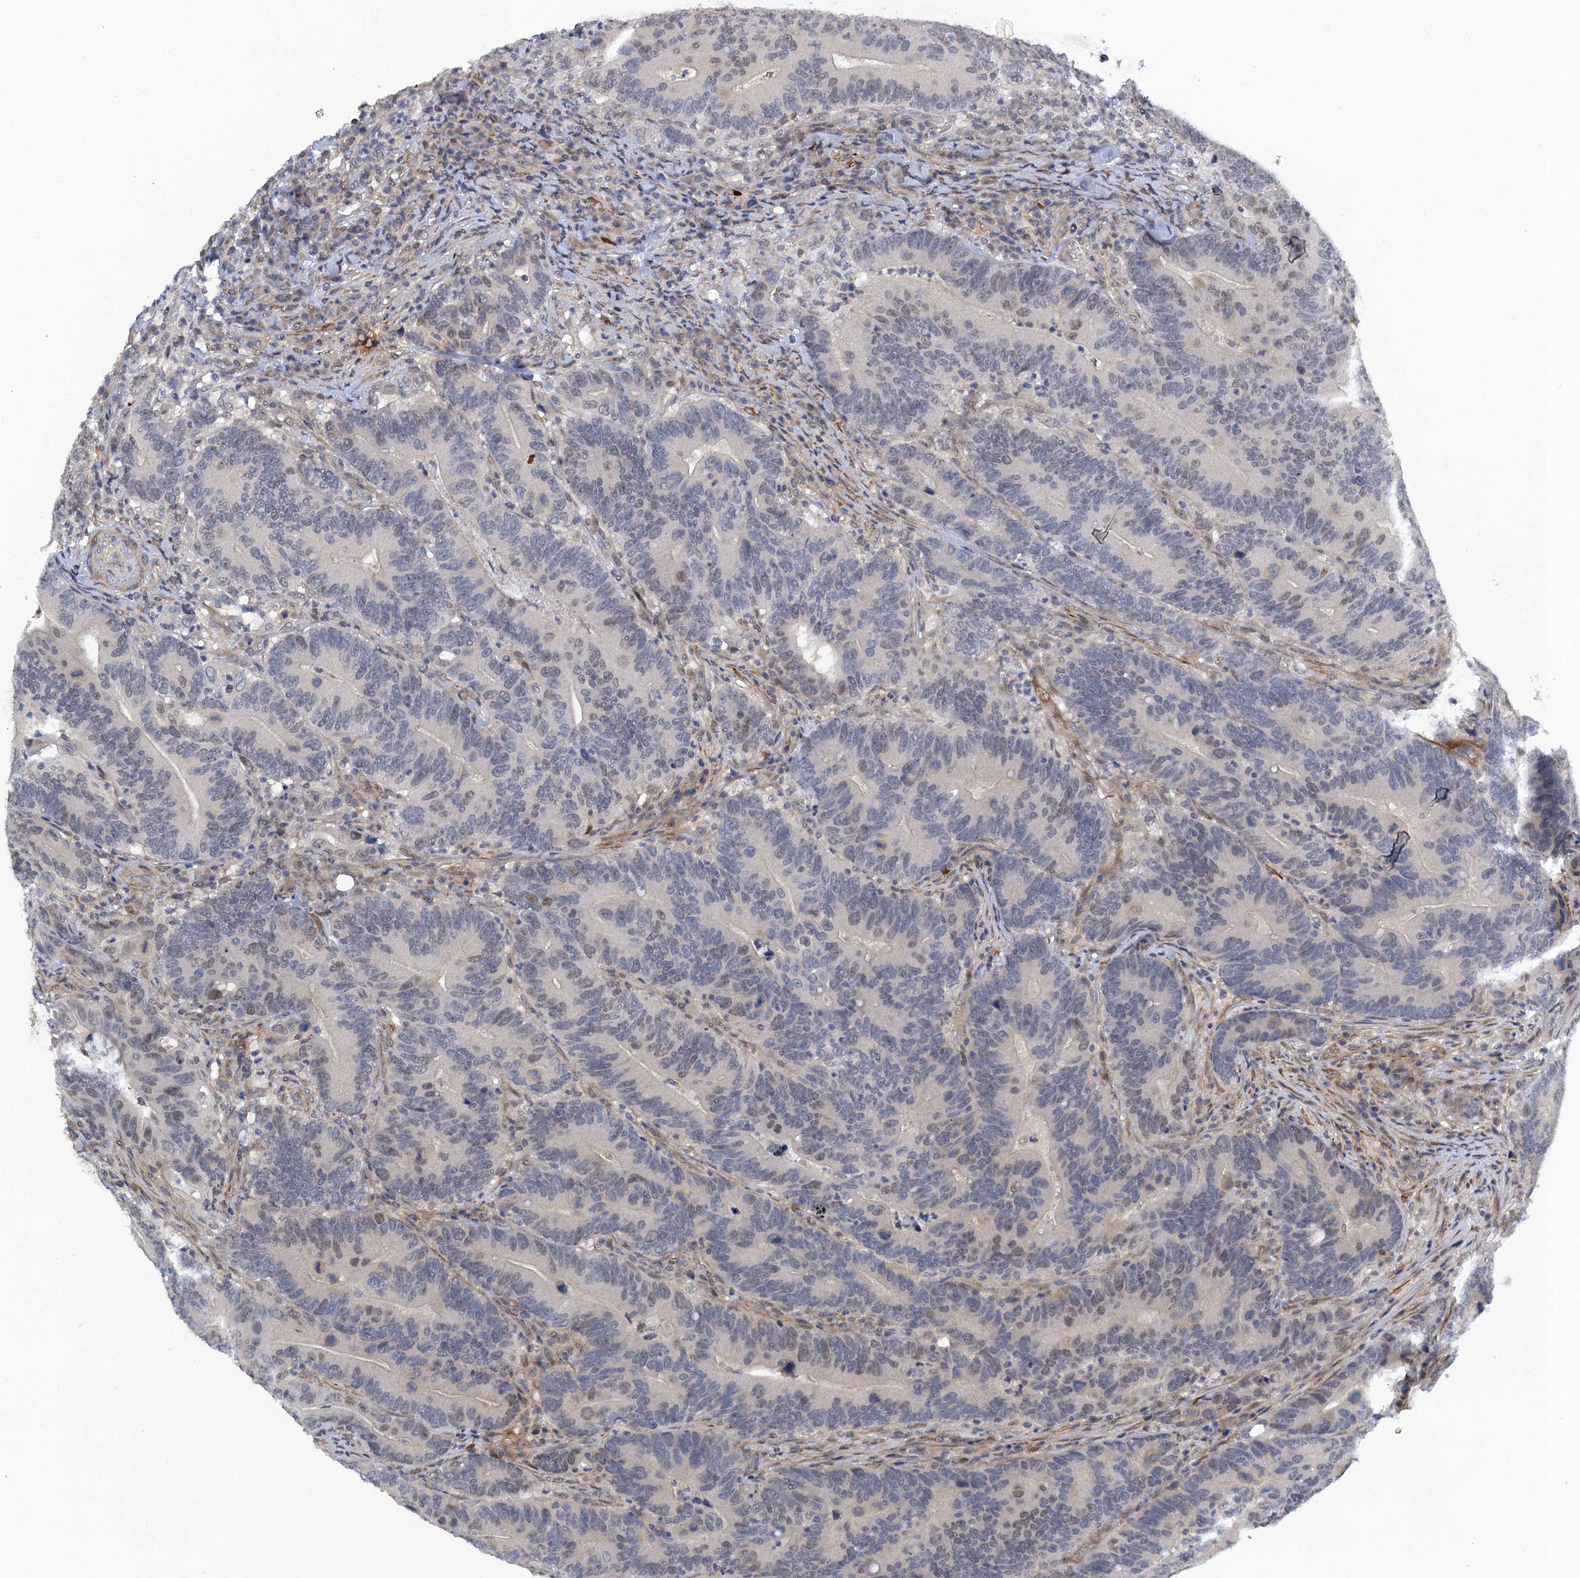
{"staining": {"intensity": "negative", "quantity": "none", "location": "none"}, "tissue": "colorectal cancer", "cell_type": "Tumor cells", "image_type": "cancer", "snomed": [{"axis": "morphology", "description": "Adenocarcinoma, NOS"}, {"axis": "topography", "description": "Colon"}], "caption": "DAB immunohistochemical staining of human colorectal cancer shows no significant positivity in tumor cells.", "gene": "MRFAP1", "patient": {"sex": "female", "age": 66}}